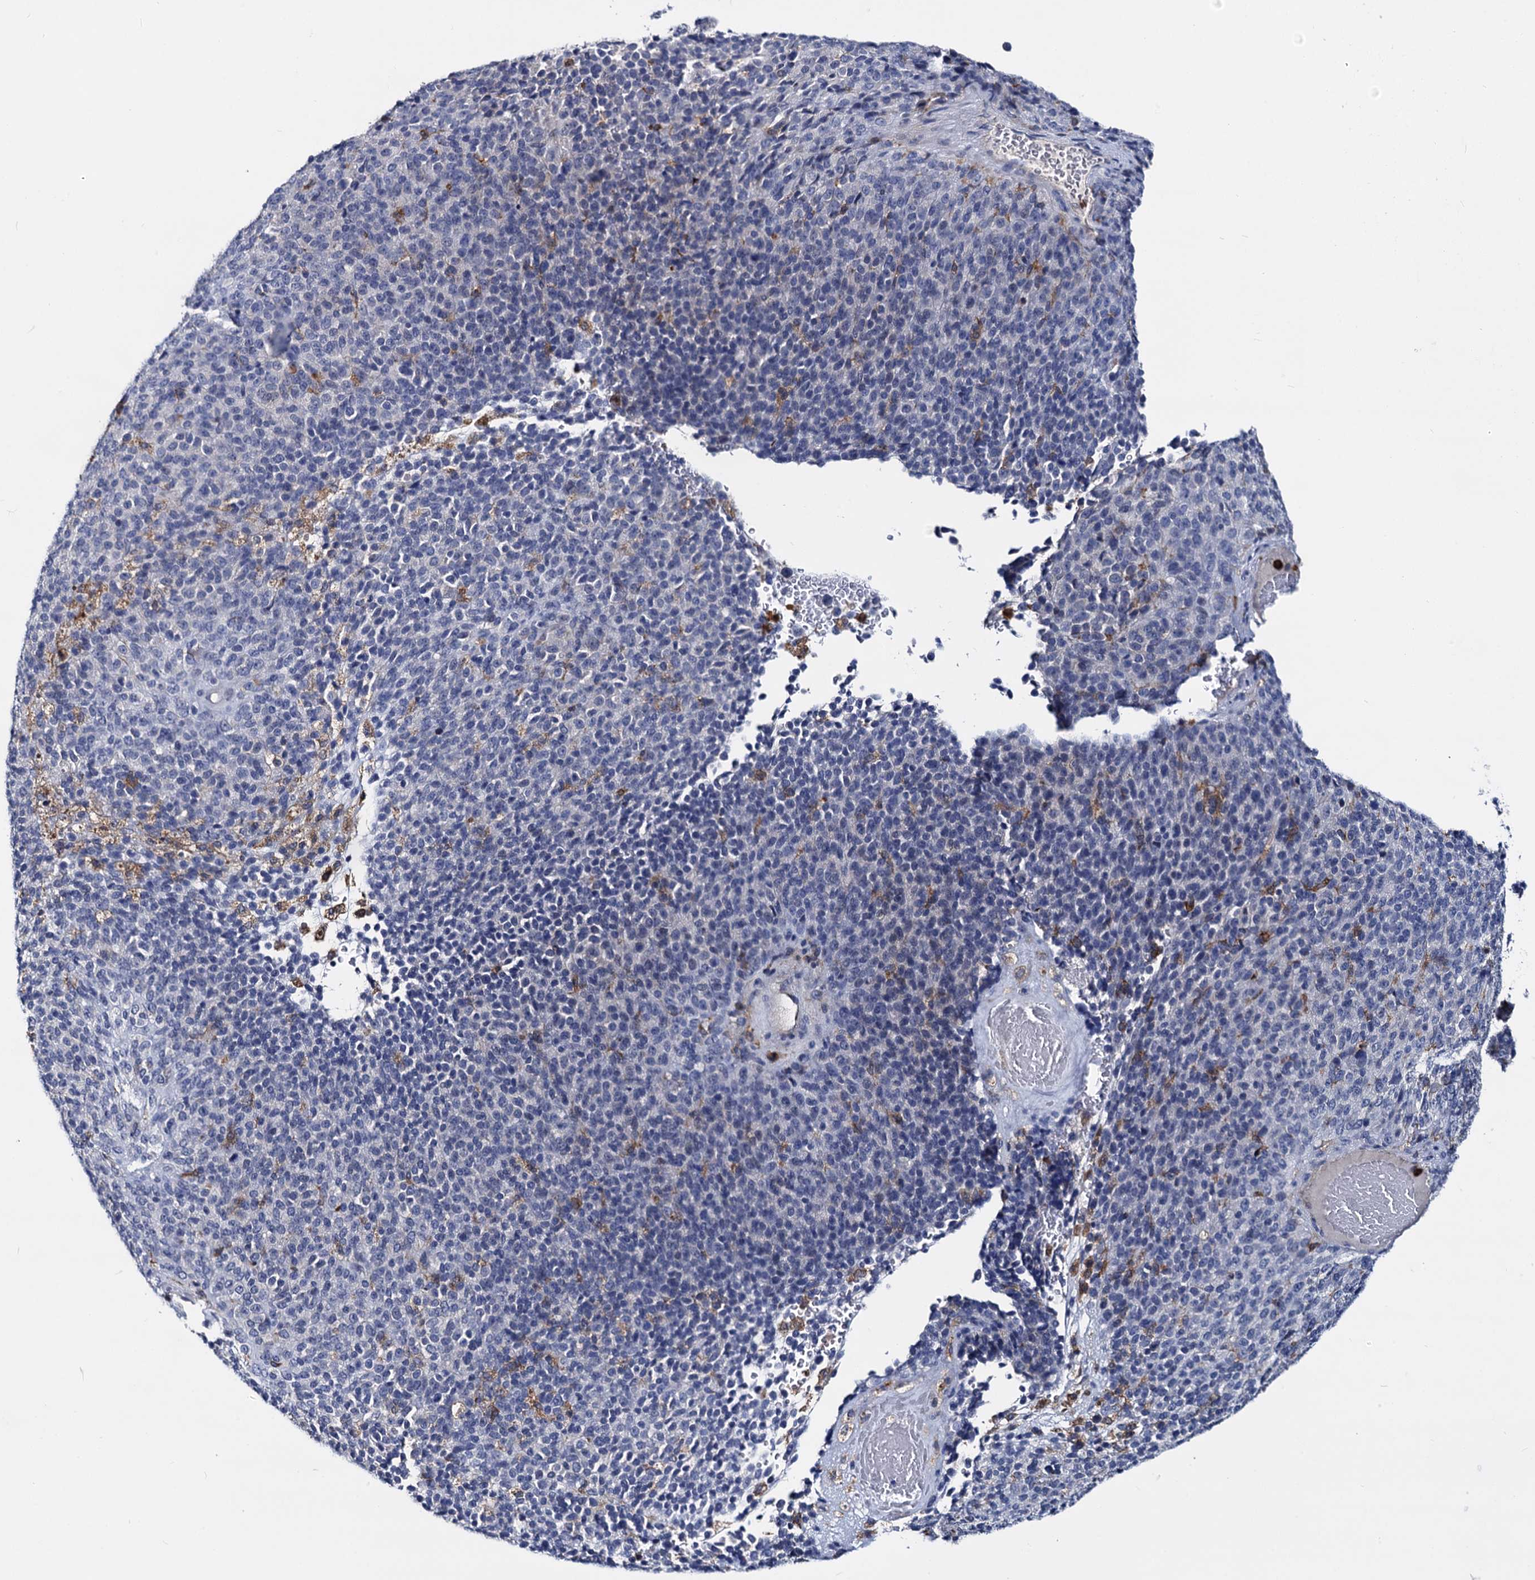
{"staining": {"intensity": "negative", "quantity": "none", "location": "none"}, "tissue": "melanoma", "cell_type": "Tumor cells", "image_type": "cancer", "snomed": [{"axis": "morphology", "description": "Malignant melanoma, Metastatic site"}, {"axis": "topography", "description": "Brain"}], "caption": "Immunohistochemistry (IHC) image of neoplastic tissue: human malignant melanoma (metastatic site) stained with DAB (3,3'-diaminobenzidine) displays no significant protein staining in tumor cells. The staining was performed using DAB to visualize the protein expression in brown, while the nuclei were stained in blue with hematoxylin (Magnification: 20x).", "gene": "RHOG", "patient": {"sex": "female", "age": 56}}